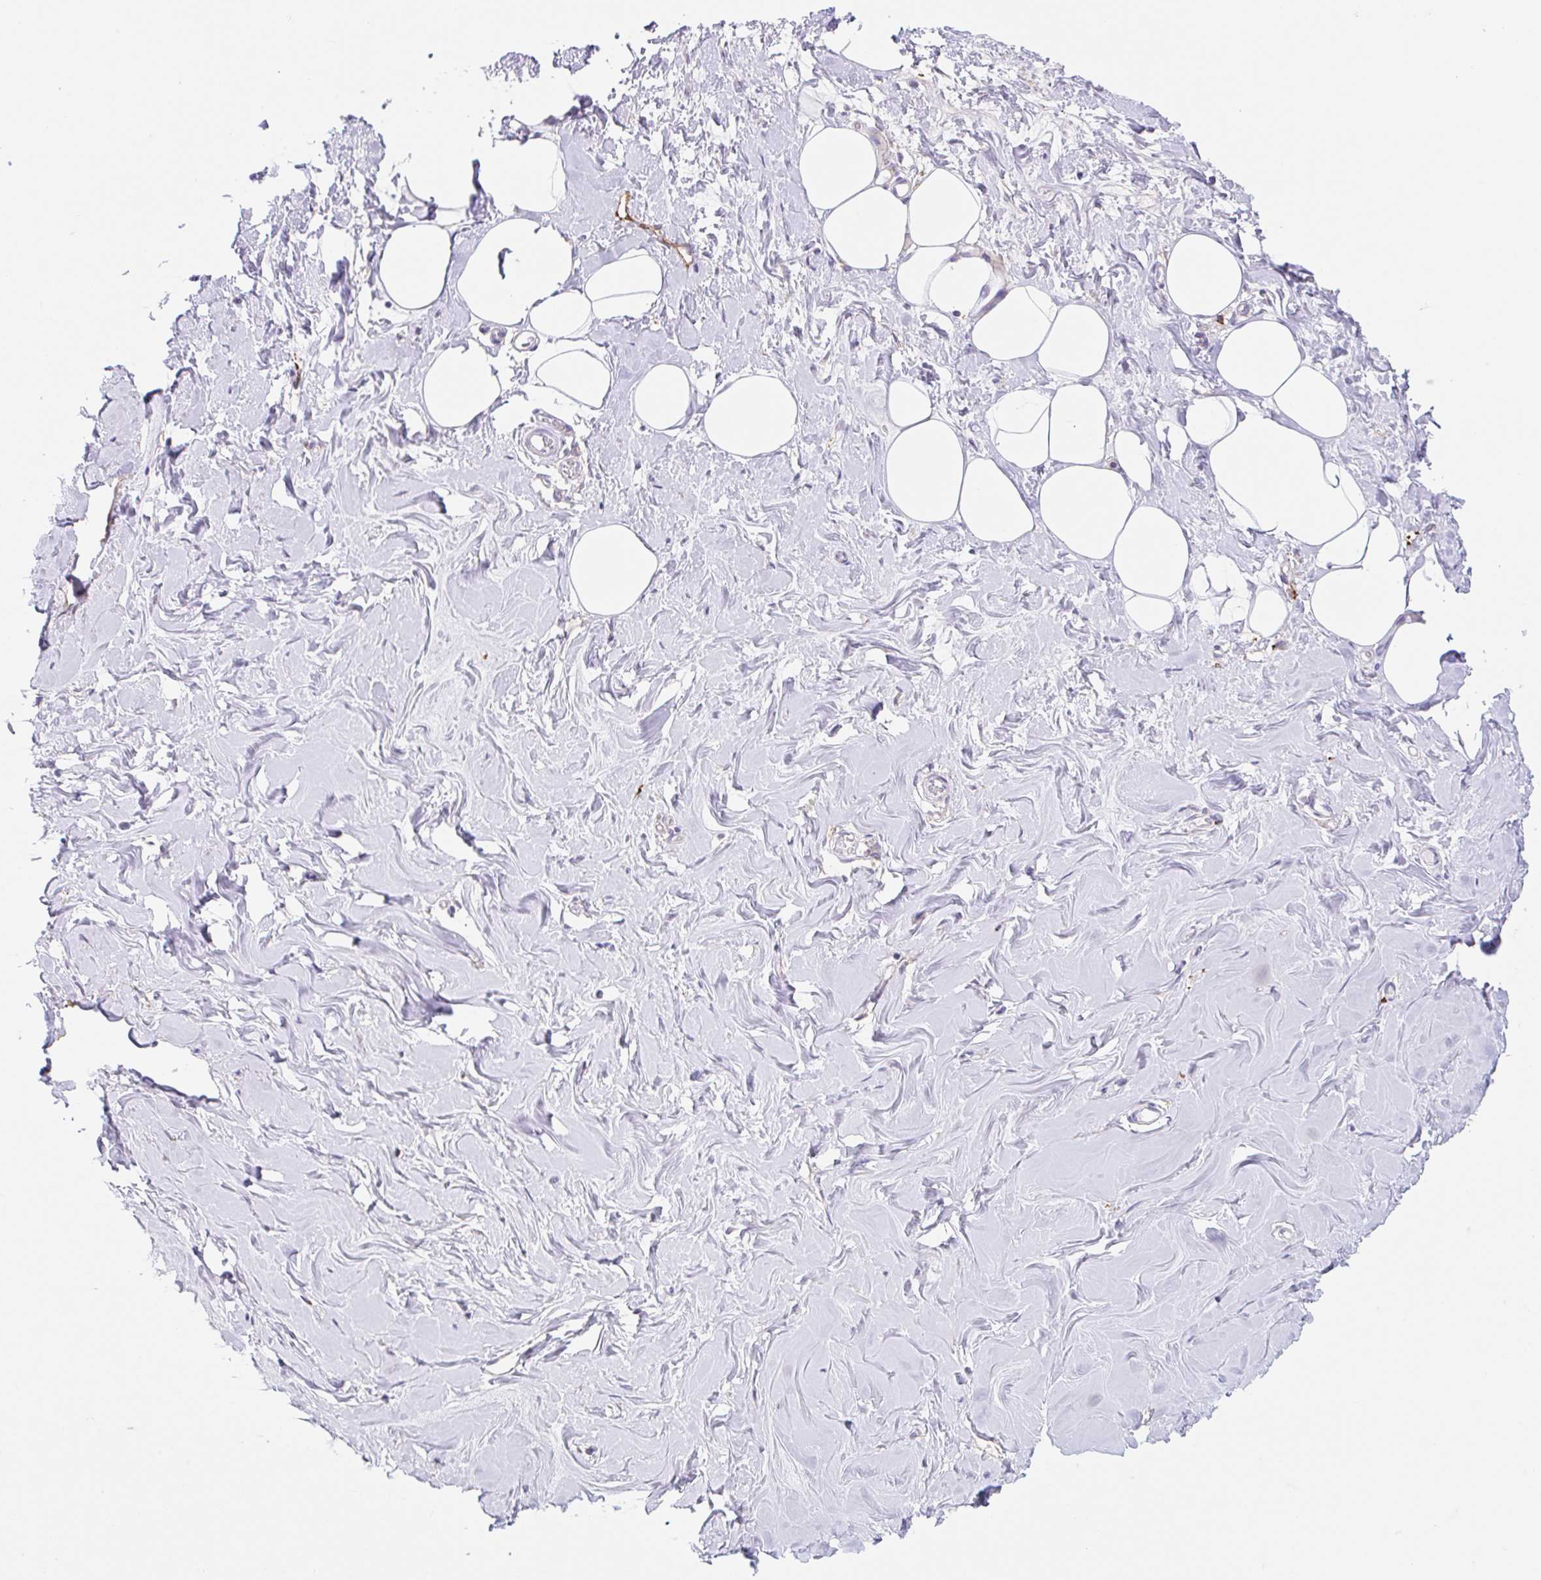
{"staining": {"intensity": "negative", "quantity": "none", "location": "none"}, "tissue": "breast", "cell_type": "Adipocytes", "image_type": "normal", "snomed": [{"axis": "morphology", "description": "Normal tissue, NOS"}, {"axis": "topography", "description": "Breast"}], "caption": "This is an IHC micrograph of benign human breast. There is no positivity in adipocytes.", "gene": "LYVE1", "patient": {"sex": "female", "age": 27}}